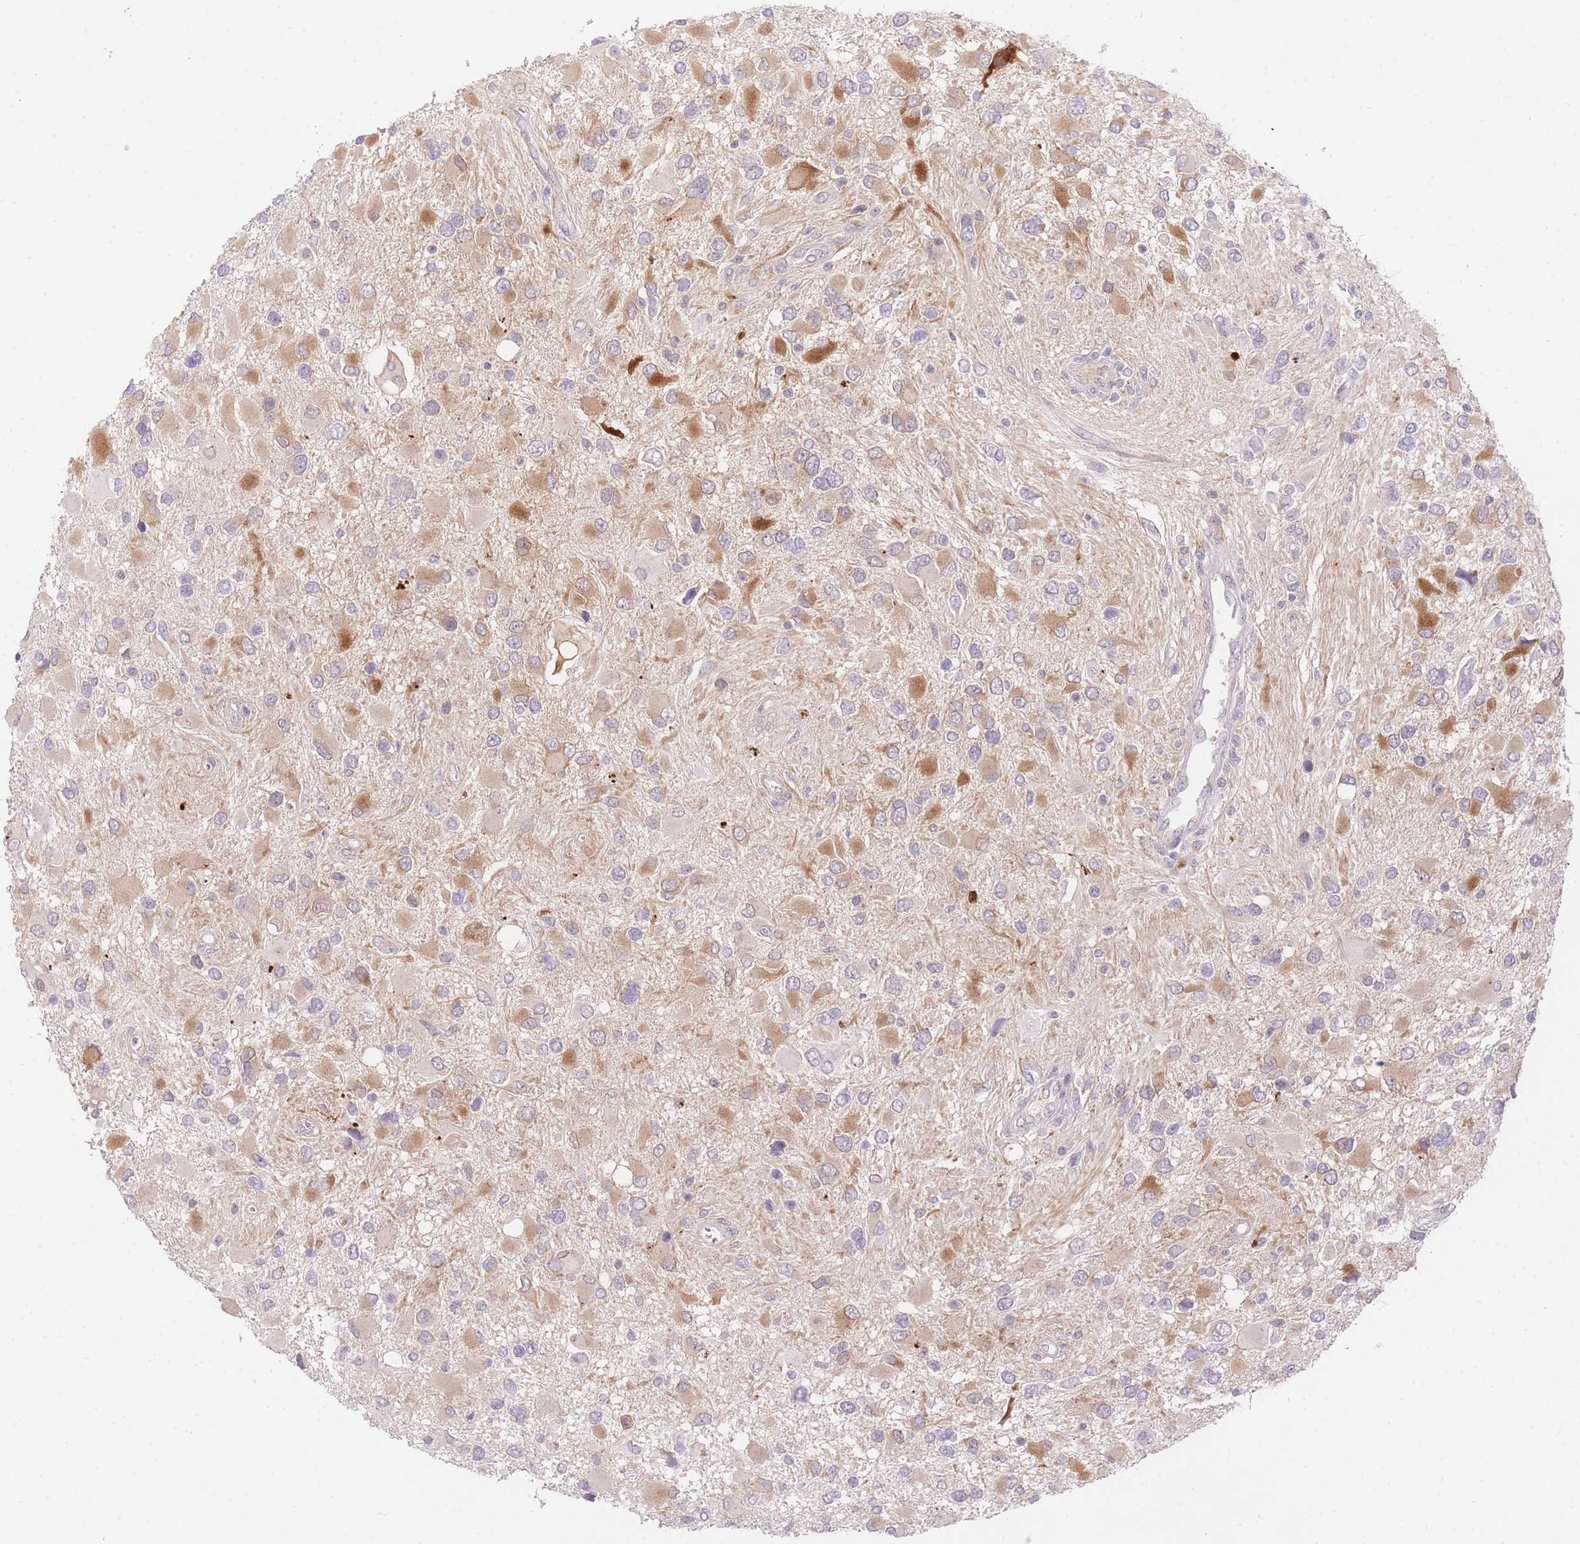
{"staining": {"intensity": "moderate", "quantity": "<25%", "location": "cytoplasmic/membranous"}, "tissue": "glioma", "cell_type": "Tumor cells", "image_type": "cancer", "snomed": [{"axis": "morphology", "description": "Glioma, malignant, High grade"}, {"axis": "topography", "description": "Brain"}], "caption": "Protein analysis of malignant glioma (high-grade) tissue exhibits moderate cytoplasmic/membranous staining in approximately <25% of tumor cells.", "gene": "SLC25A33", "patient": {"sex": "male", "age": 53}}